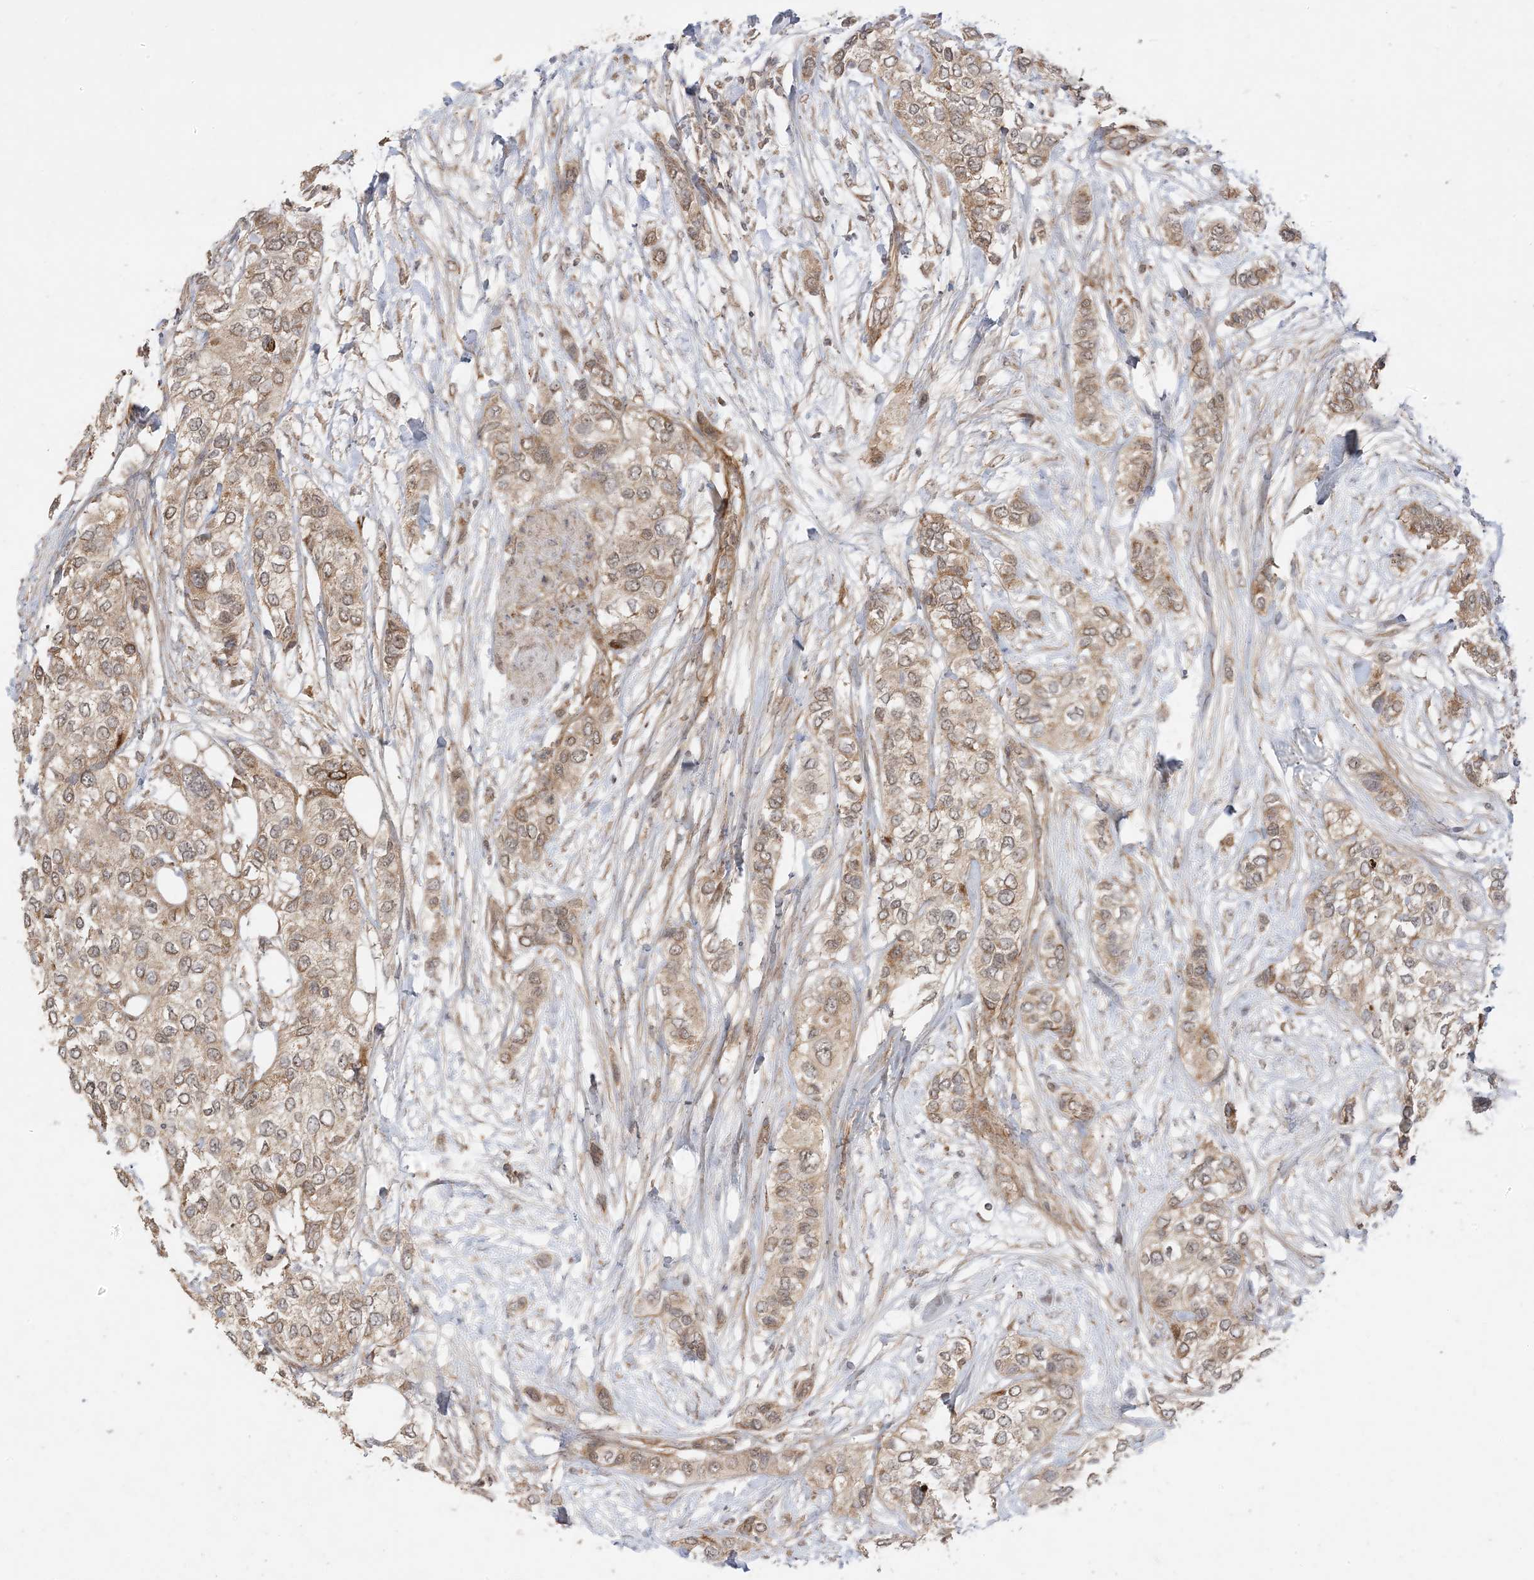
{"staining": {"intensity": "moderate", "quantity": ">75%", "location": "cytoplasmic/membranous"}, "tissue": "urothelial cancer", "cell_type": "Tumor cells", "image_type": "cancer", "snomed": [{"axis": "morphology", "description": "Urothelial carcinoma, High grade"}, {"axis": "topography", "description": "Urinary bladder"}], "caption": "This is a photomicrograph of immunohistochemistry (IHC) staining of urothelial cancer, which shows moderate positivity in the cytoplasmic/membranous of tumor cells.", "gene": "SIRT3", "patient": {"sex": "female", "age": 56}}